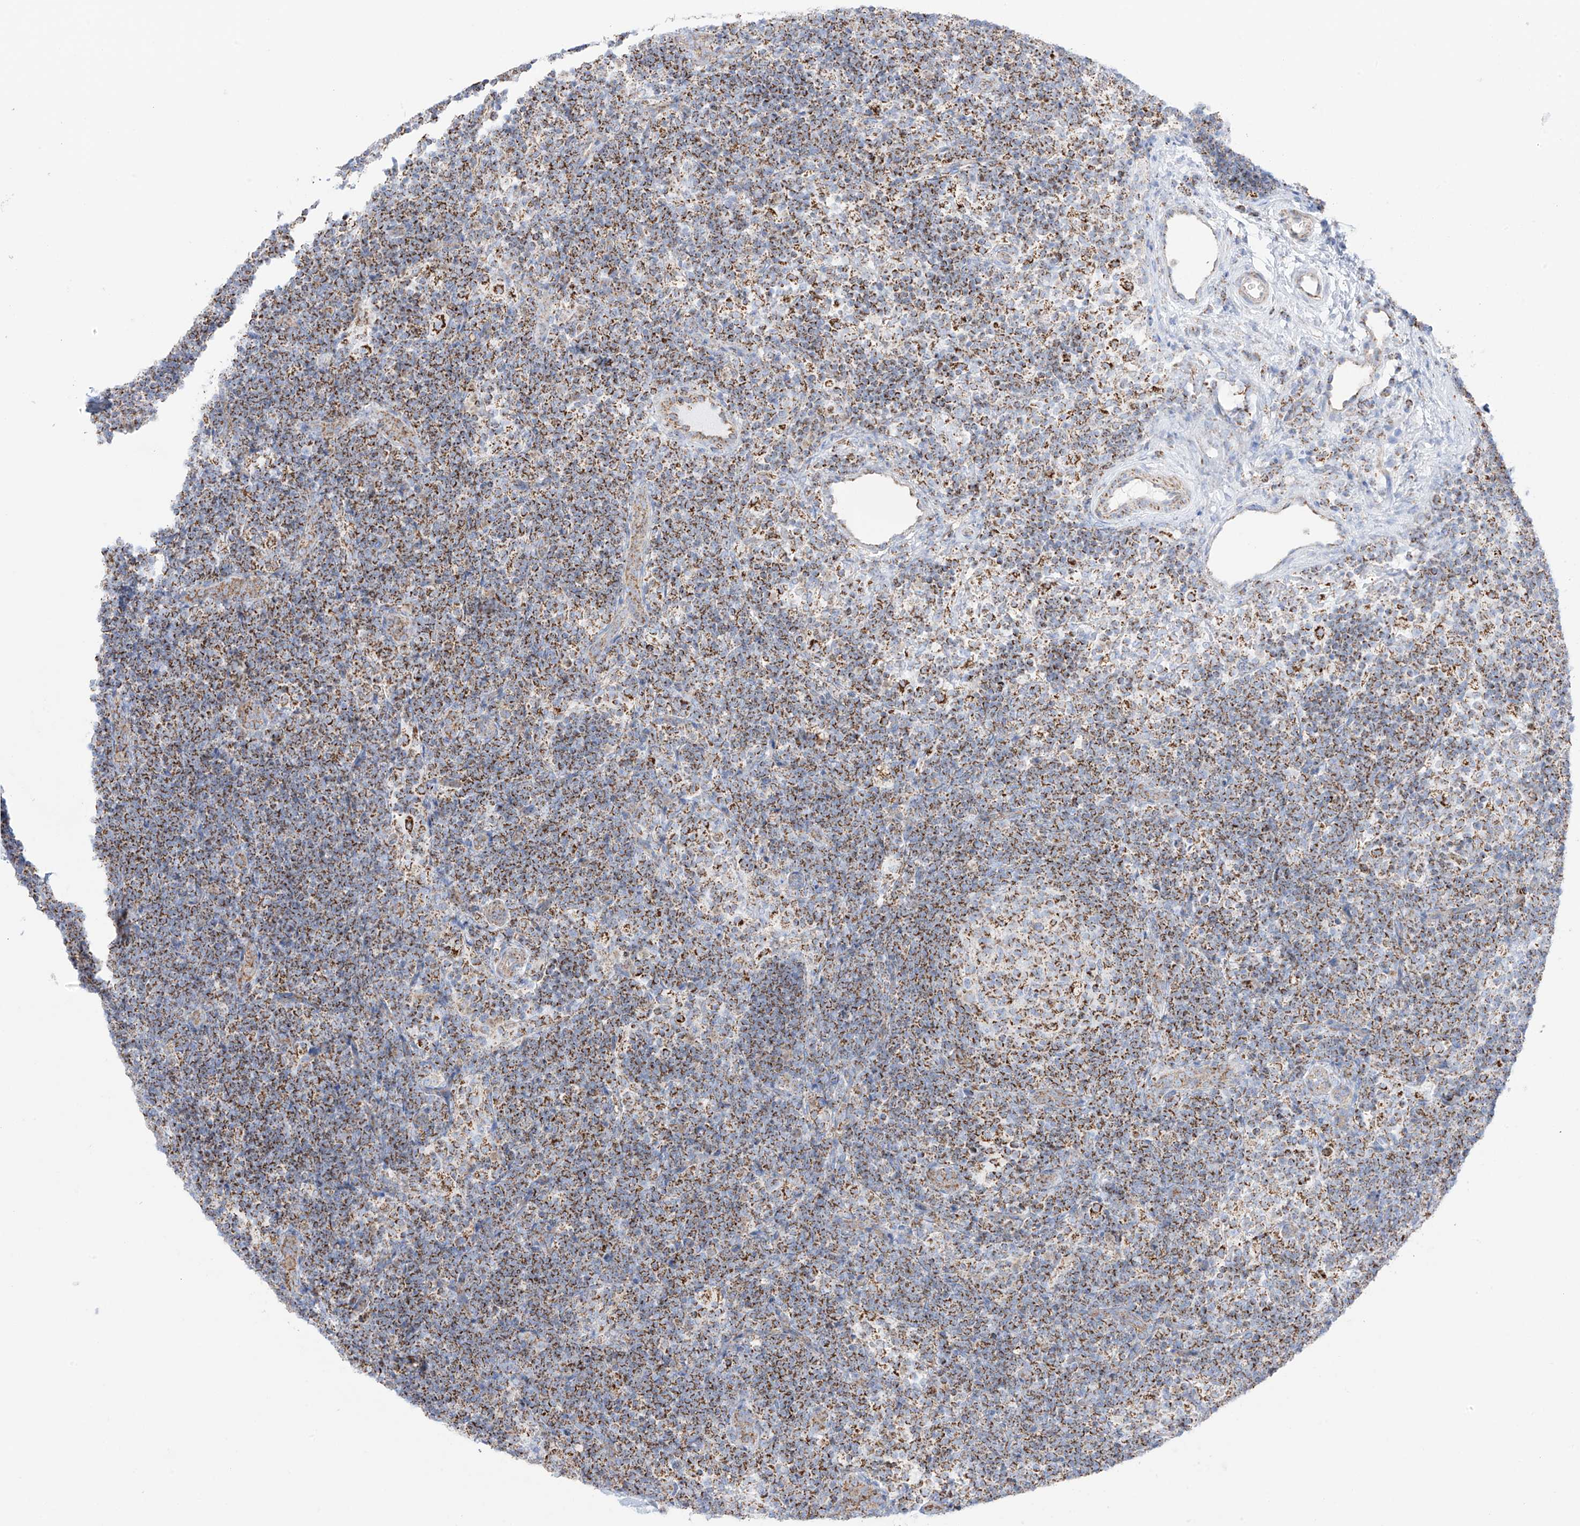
{"staining": {"intensity": "moderate", "quantity": ">75%", "location": "cytoplasmic/membranous"}, "tissue": "lymph node", "cell_type": "Germinal center cells", "image_type": "normal", "snomed": [{"axis": "morphology", "description": "Normal tissue, NOS"}, {"axis": "topography", "description": "Lymph node"}], "caption": "This is a photomicrograph of IHC staining of normal lymph node, which shows moderate positivity in the cytoplasmic/membranous of germinal center cells.", "gene": "XKR3", "patient": {"sex": "female", "age": 22}}